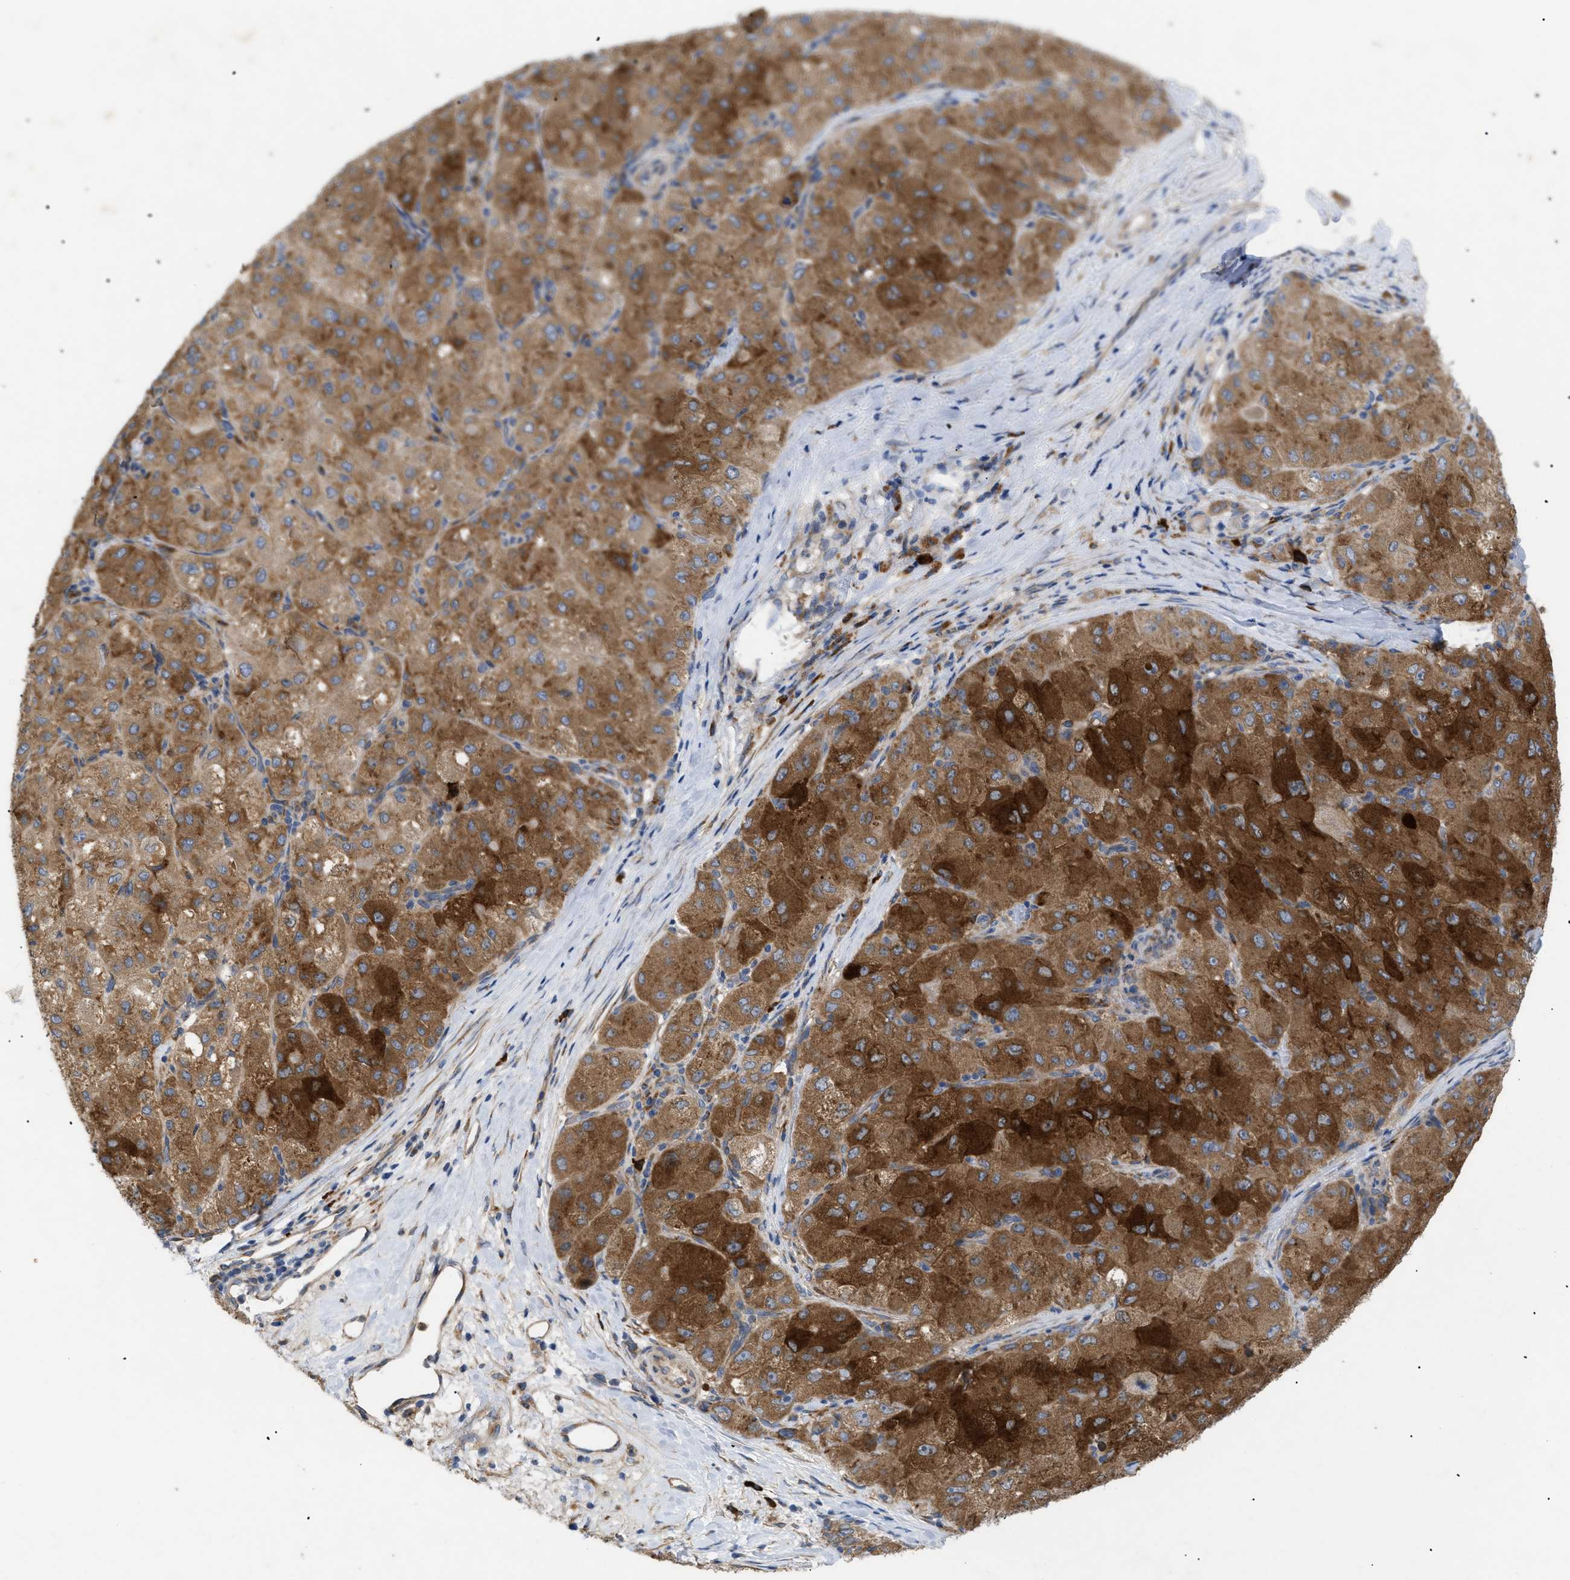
{"staining": {"intensity": "moderate", "quantity": ">75%", "location": "cytoplasmic/membranous"}, "tissue": "liver cancer", "cell_type": "Tumor cells", "image_type": "cancer", "snomed": [{"axis": "morphology", "description": "Carcinoma, Hepatocellular, NOS"}, {"axis": "topography", "description": "Liver"}], "caption": "High-magnification brightfield microscopy of liver hepatocellular carcinoma stained with DAB (brown) and counterstained with hematoxylin (blue). tumor cells exhibit moderate cytoplasmic/membranous expression is identified in about>75% of cells. Using DAB (3,3'-diaminobenzidine) (brown) and hematoxylin (blue) stains, captured at high magnification using brightfield microscopy.", "gene": "SLC50A1", "patient": {"sex": "male", "age": 80}}